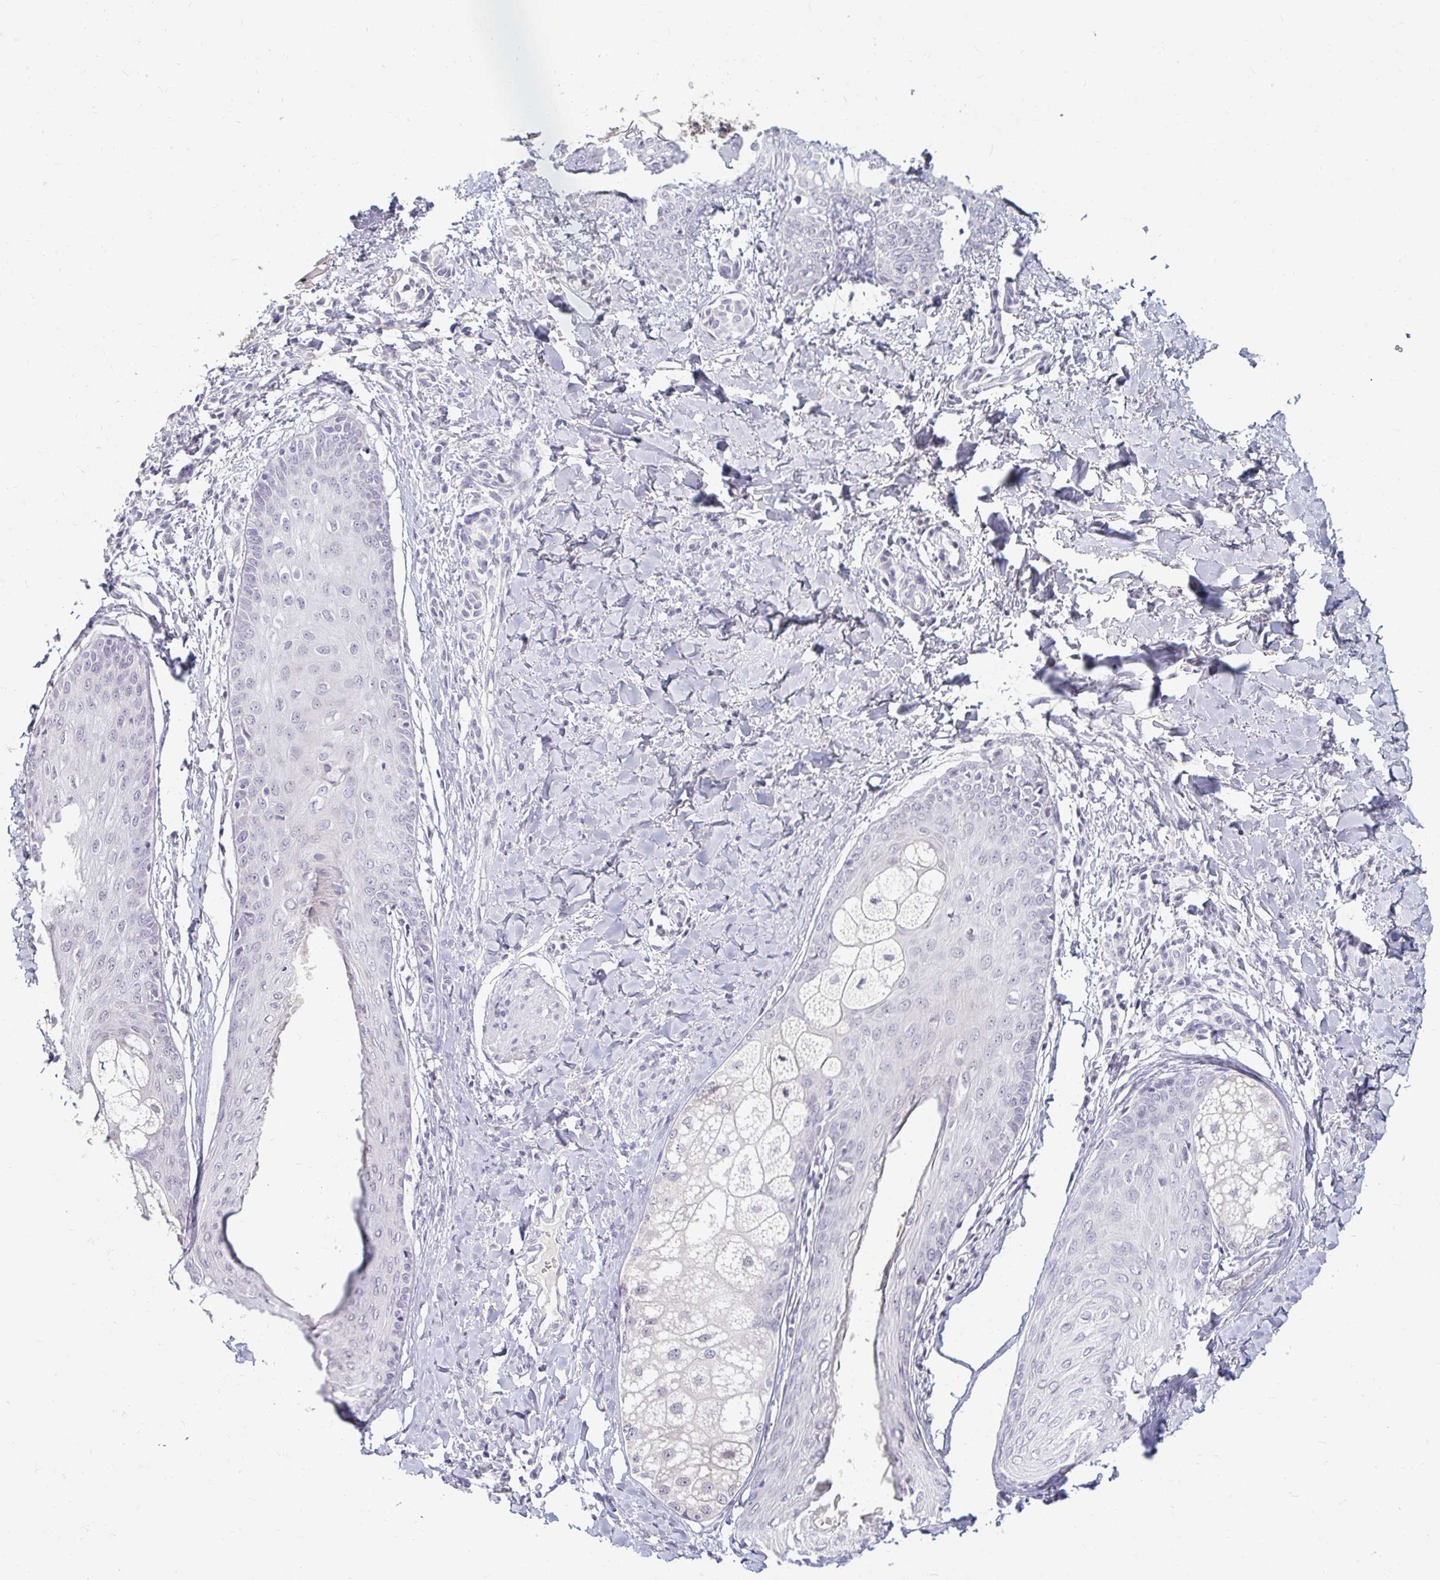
{"staining": {"intensity": "negative", "quantity": "none", "location": "none"}, "tissue": "skin", "cell_type": "Fibroblasts", "image_type": "normal", "snomed": [{"axis": "morphology", "description": "Normal tissue, NOS"}, {"axis": "topography", "description": "Skin"}], "caption": "IHC histopathology image of unremarkable human skin stained for a protein (brown), which displays no expression in fibroblasts.", "gene": "DDN", "patient": {"sex": "male", "age": 16}}